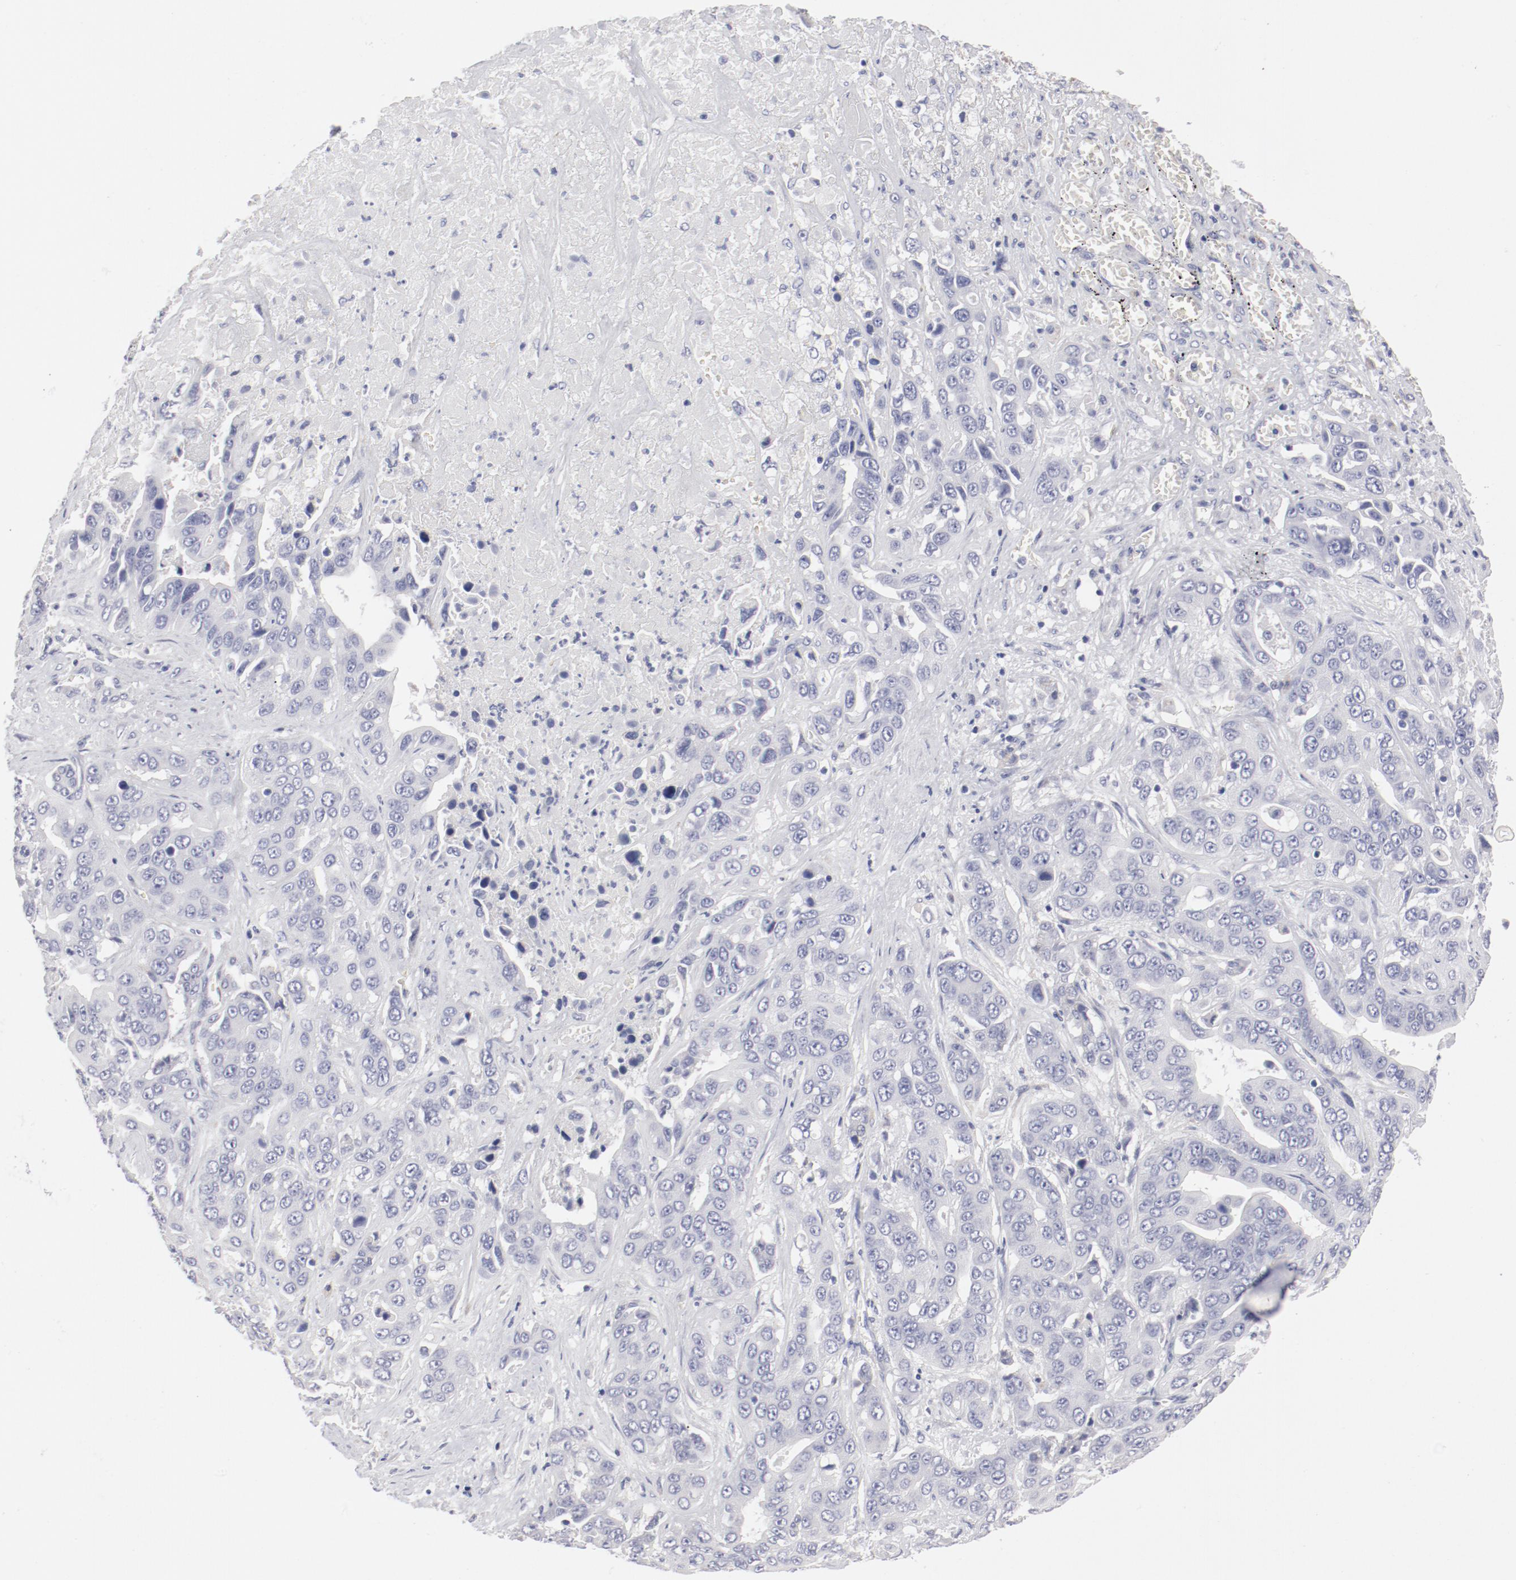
{"staining": {"intensity": "negative", "quantity": "none", "location": "none"}, "tissue": "liver cancer", "cell_type": "Tumor cells", "image_type": "cancer", "snomed": [{"axis": "morphology", "description": "Cholangiocarcinoma"}, {"axis": "topography", "description": "Liver"}], "caption": "The micrograph exhibits no staining of tumor cells in liver cancer (cholangiocarcinoma).", "gene": "LAX1", "patient": {"sex": "female", "age": 52}}